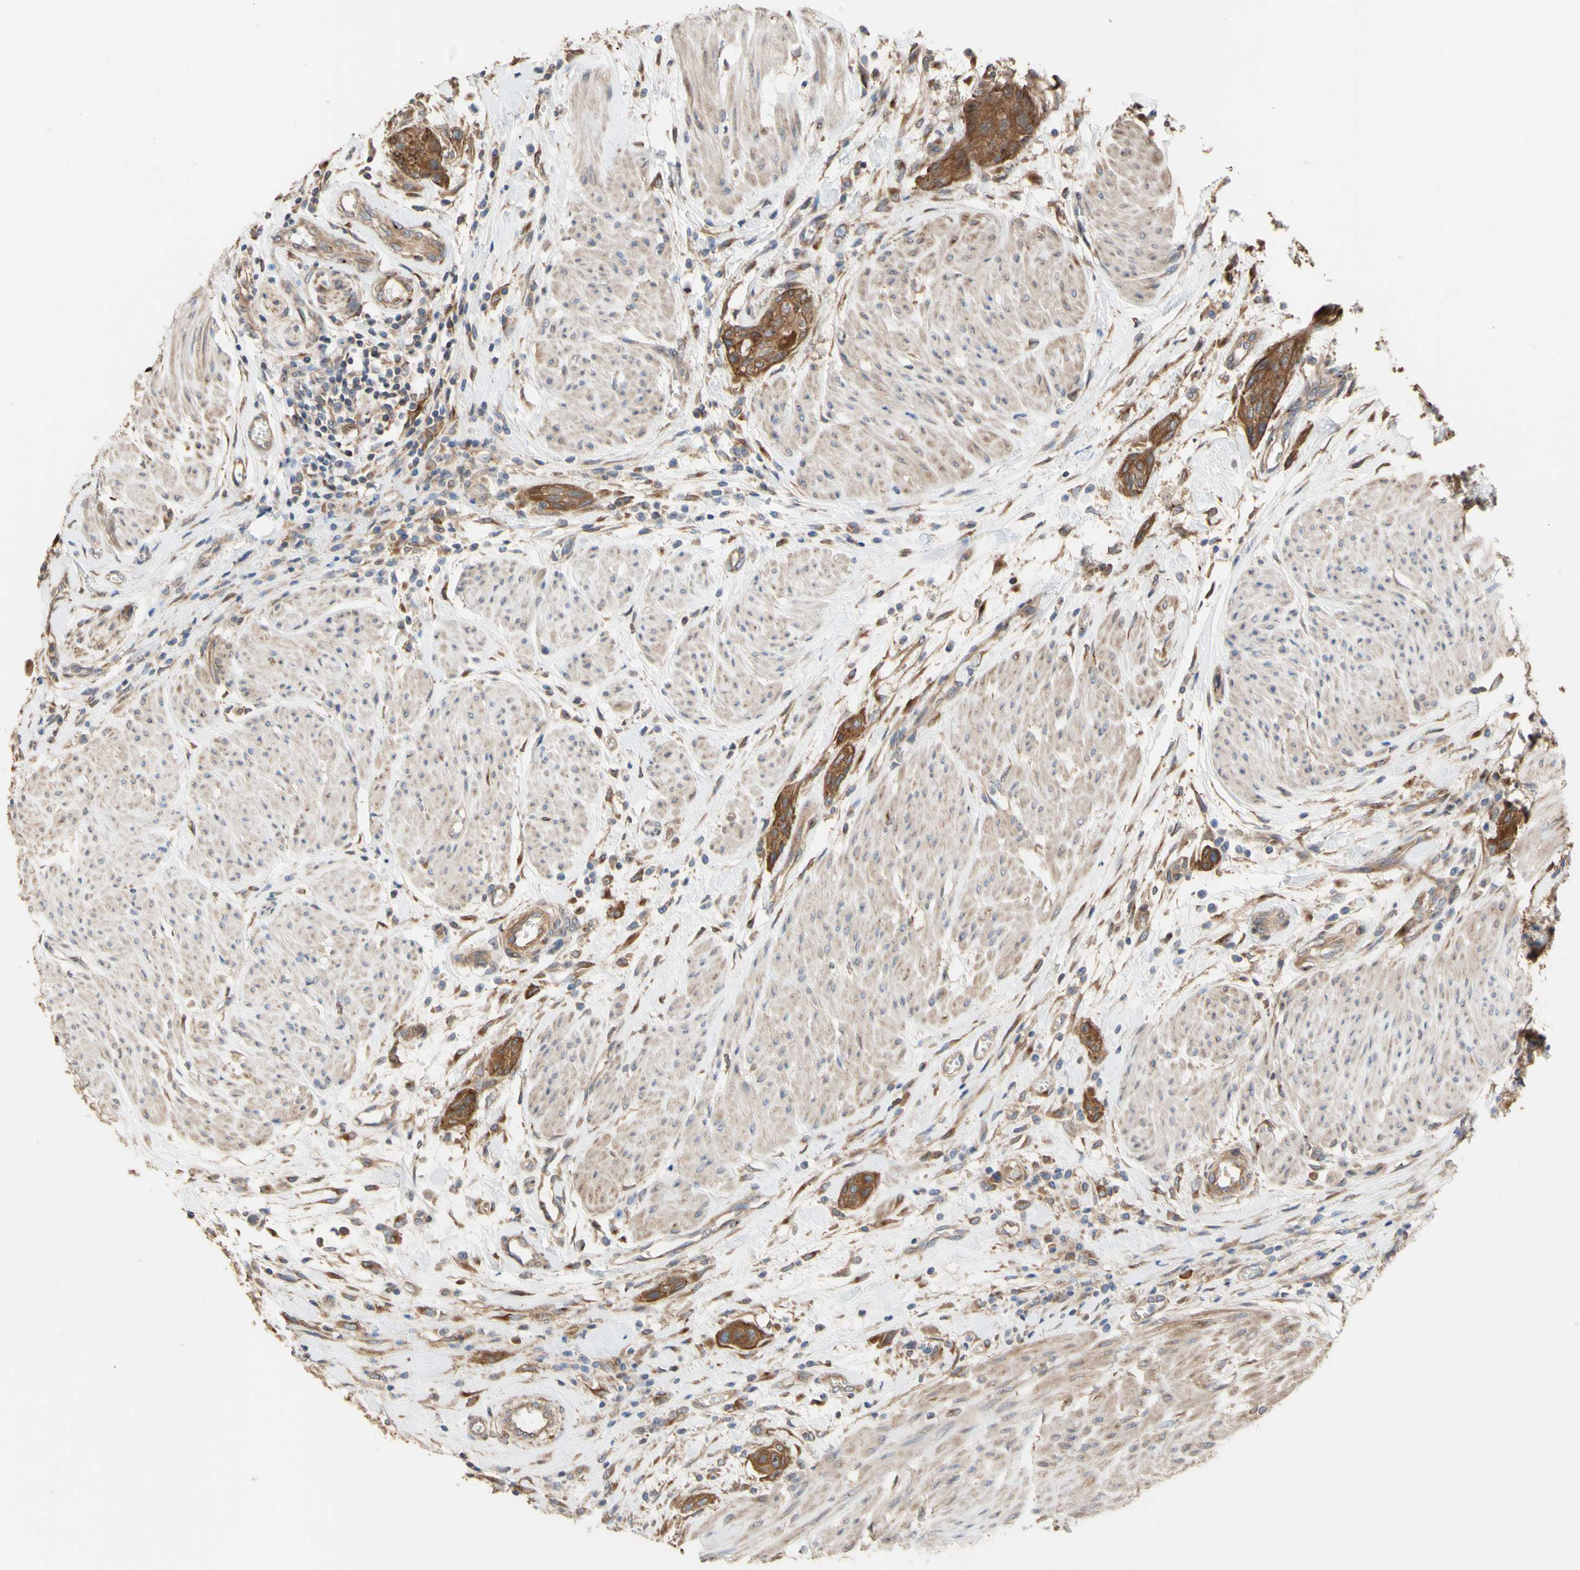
{"staining": {"intensity": "moderate", "quantity": ">75%", "location": "cytoplasmic/membranous"}, "tissue": "urothelial cancer", "cell_type": "Tumor cells", "image_type": "cancer", "snomed": [{"axis": "morphology", "description": "Urothelial carcinoma, High grade"}, {"axis": "topography", "description": "Urinary bladder"}], "caption": "Urothelial cancer stained with a brown dye displays moderate cytoplasmic/membranous positive staining in about >75% of tumor cells.", "gene": "NECTIN3", "patient": {"sex": "male", "age": 35}}